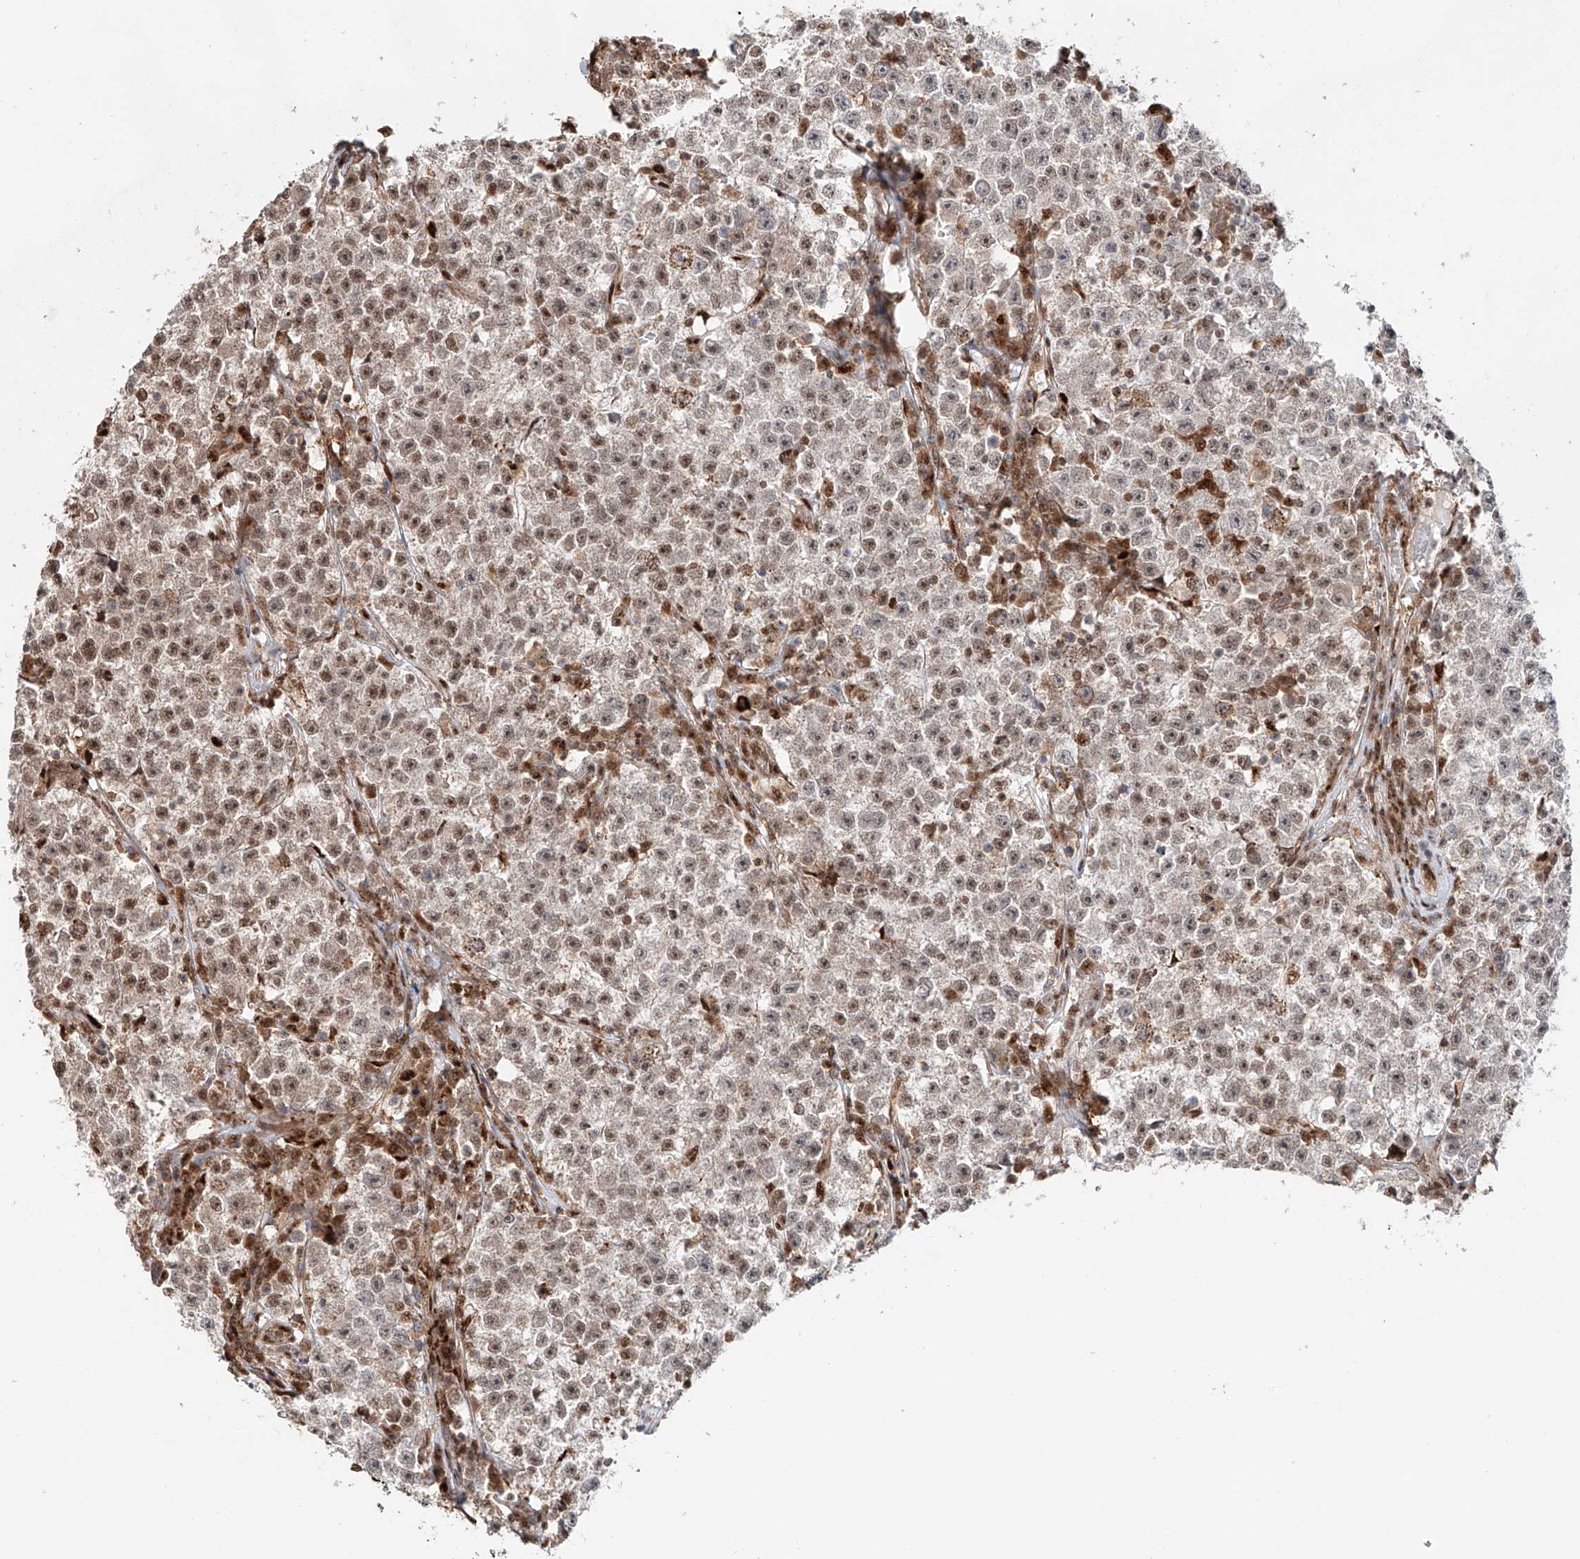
{"staining": {"intensity": "strong", "quantity": "25%-75%", "location": "nuclear"}, "tissue": "testis cancer", "cell_type": "Tumor cells", "image_type": "cancer", "snomed": [{"axis": "morphology", "description": "Seminoma, NOS"}, {"axis": "topography", "description": "Testis"}], "caption": "A photomicrograph showing strong nuclear staining in approximately 25%-75% of tumor cells in testis seminoma, as visualized by brown immunohistochemical staining.", "gene": "DZIP1L", "patient": {"sex": "male", "age": 22}}